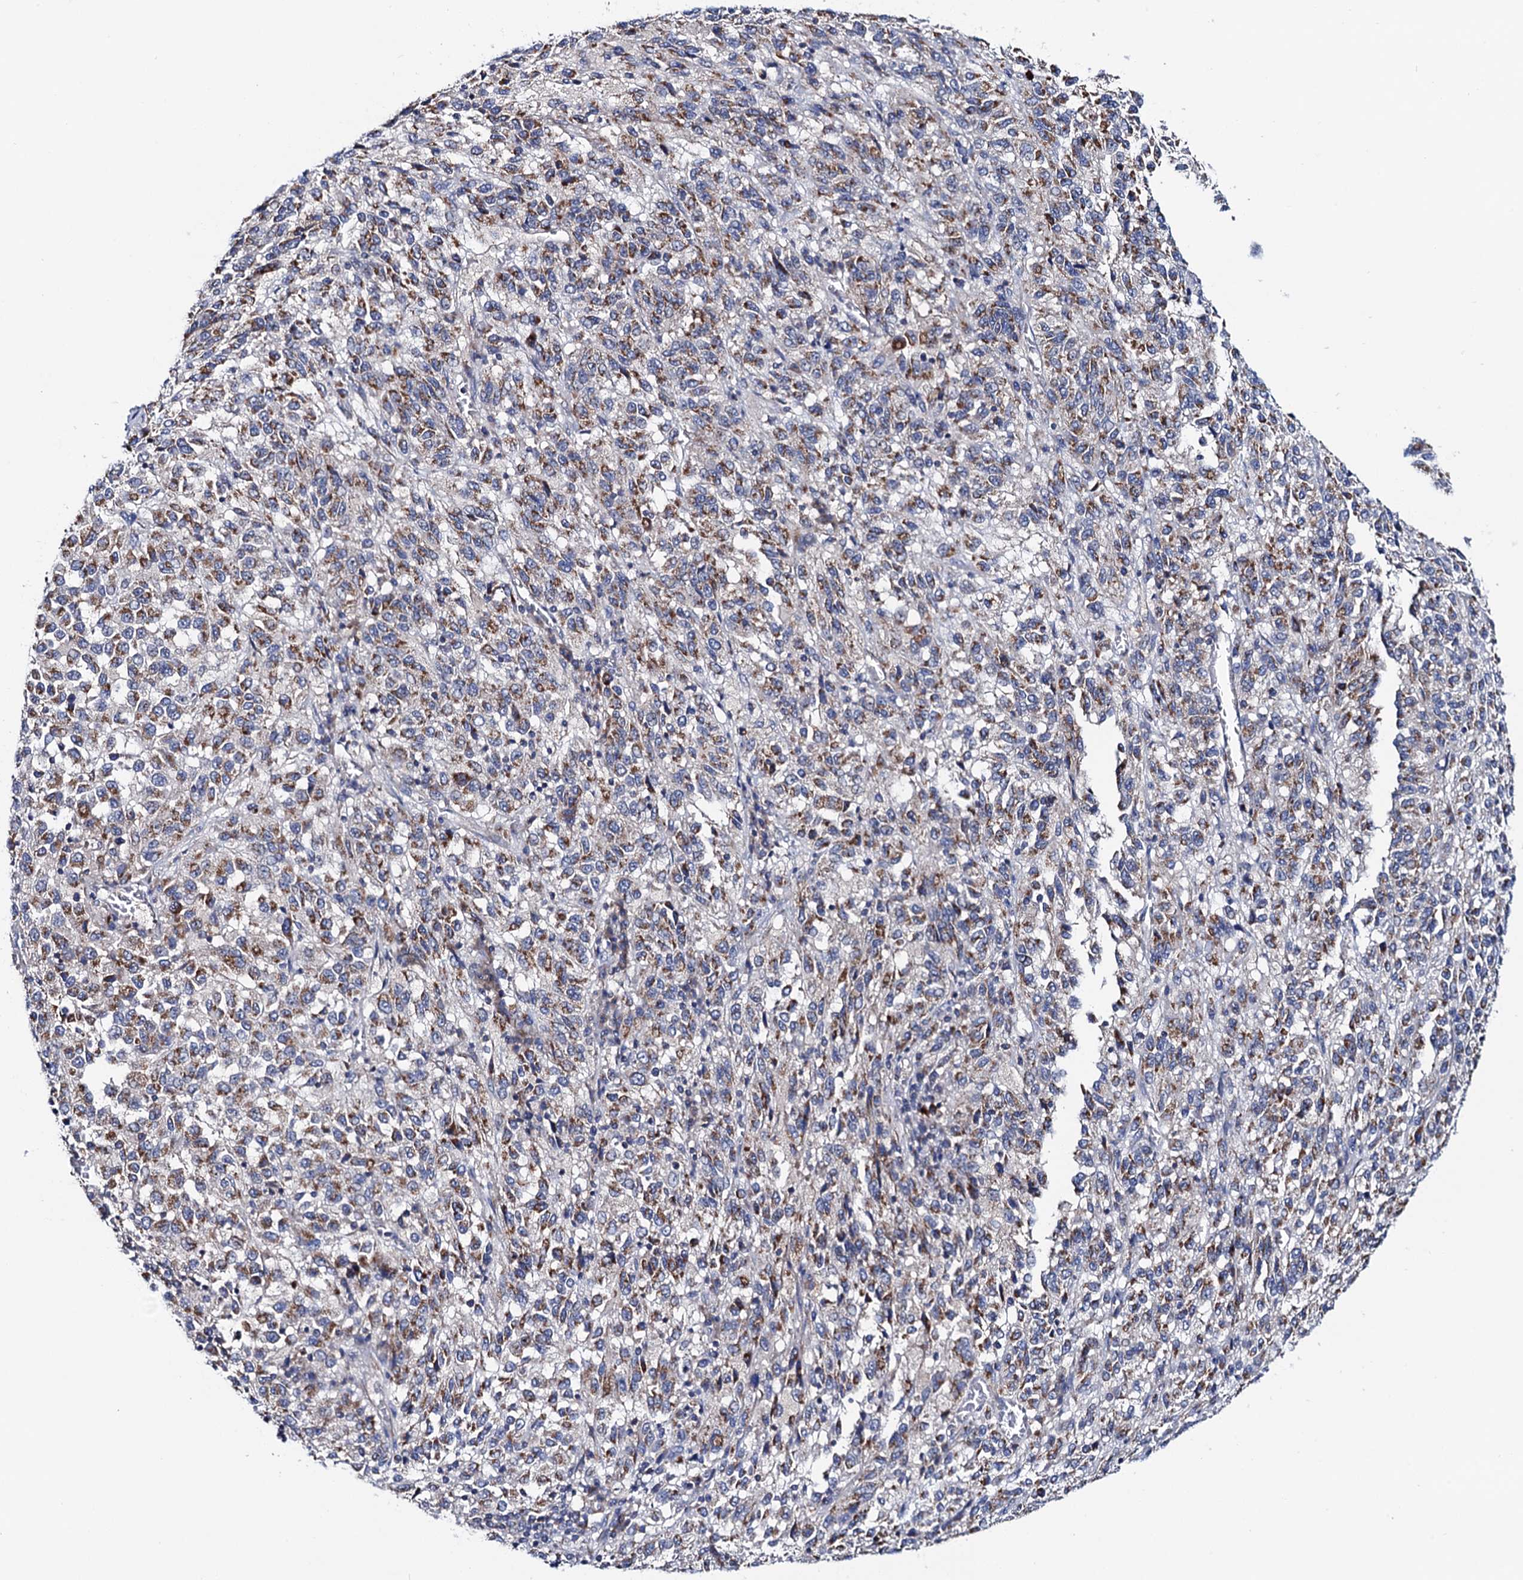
{"staining": {"intensity": "moderate", "quantity": ">75%", "location": "cytoplasmic/membranous"}, "tissue": "melanoma", "cell_type": "Tumor cells", "image_type": "cancer", "snomed": [{"axis": "morphology", "description": "Malignant melanoma, Metastatic site"}, {"axis": "topography", "description": "Lung"}], "caption": "Human melanoma stained with a brown dye shows moderate cytoplasmic/membranous positive positivity in about >75% of tumor cells.", "gene": "MRPL48", "patient": {"sex": "male", "age": 64}}